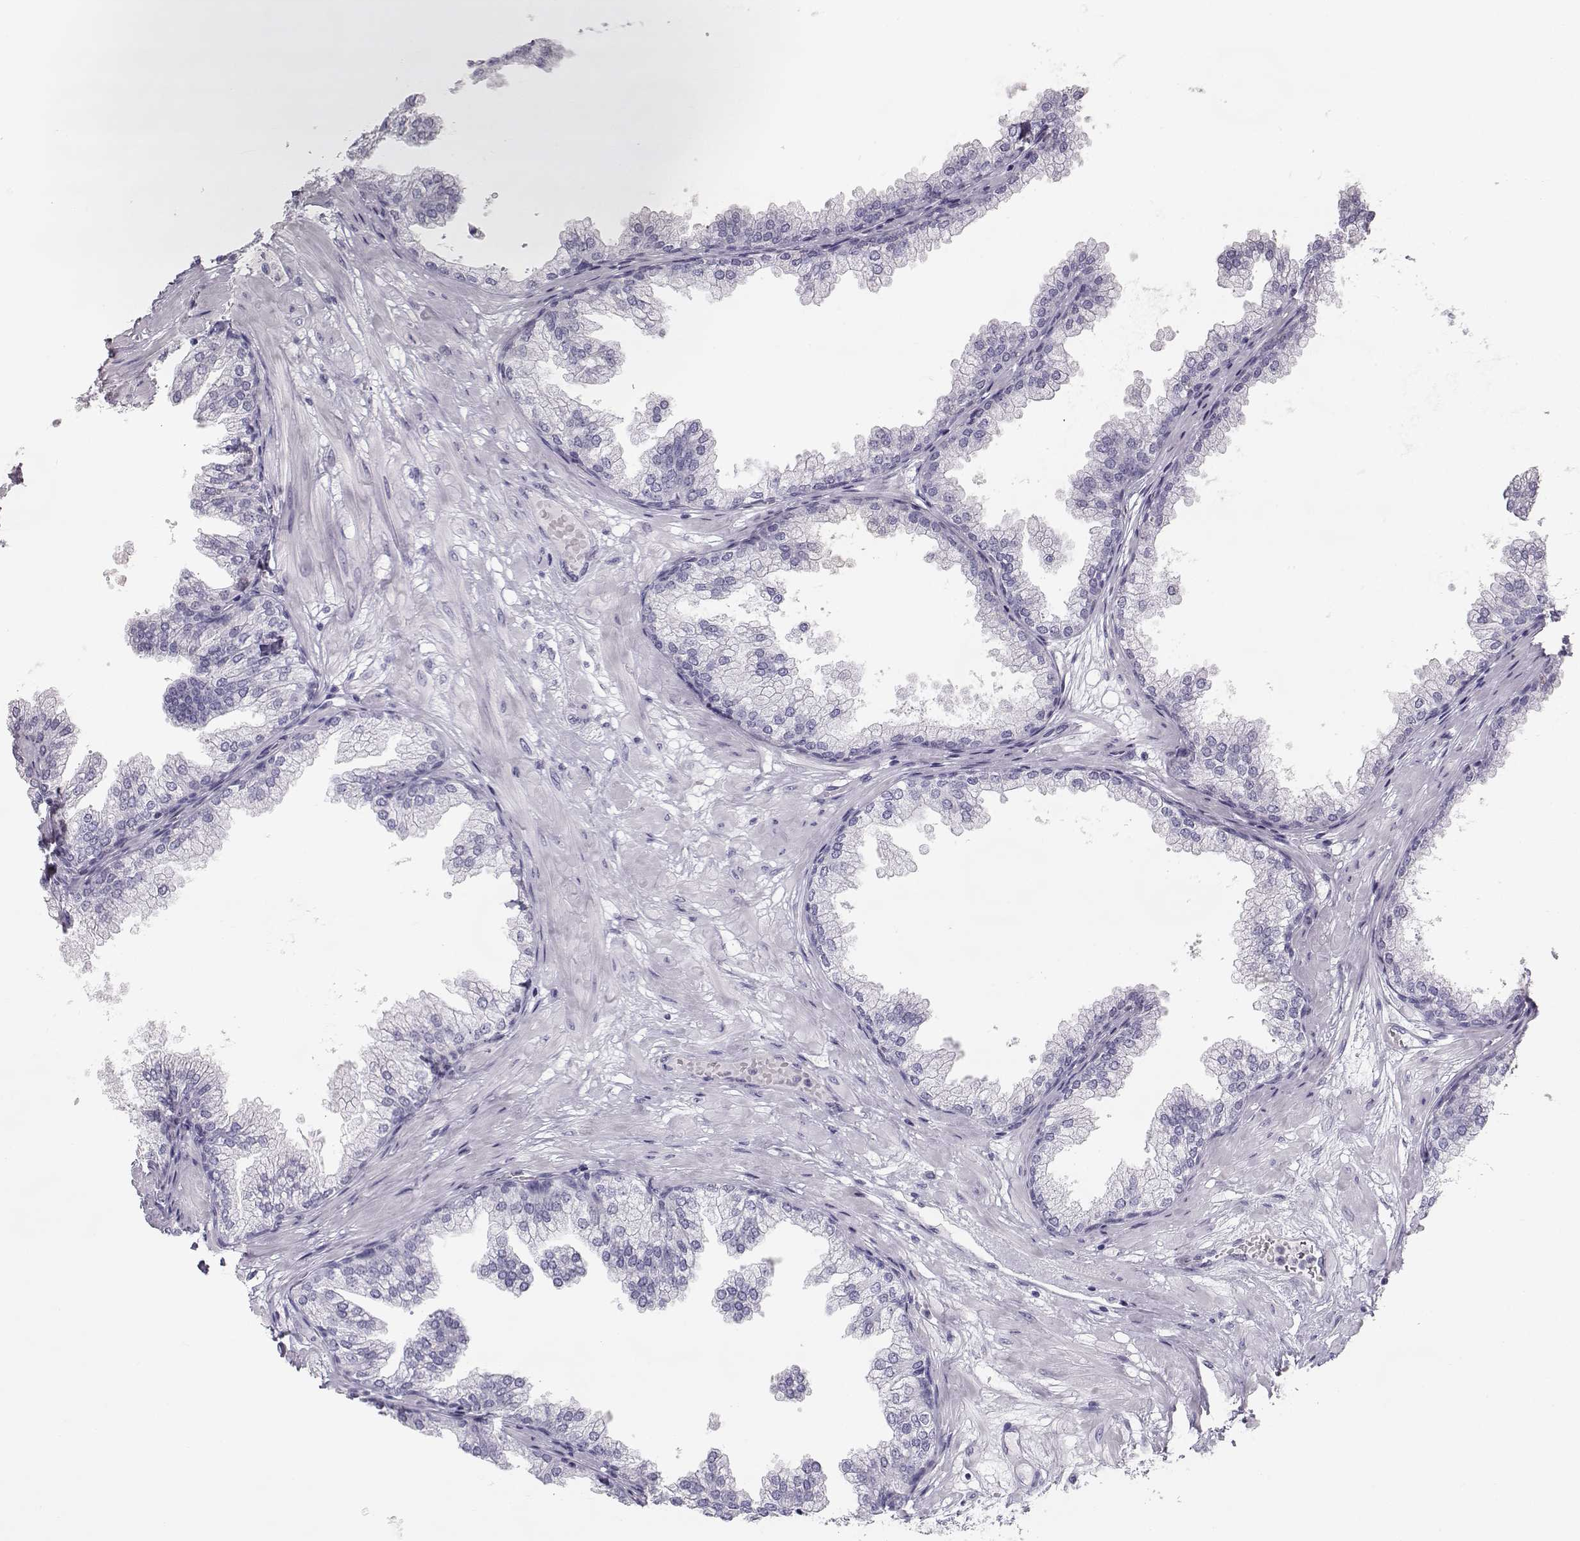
{"staining": {"intensity": "negative", "quantity": "none", "location": "none"}, "tissue": "prostate", "cell_type": "Glandular cells", "image_type": "normal", "snomed": [{"axis": "morphology", "description": "Normal tissue, NOS"}, {"axis": "topography", "description": "Prostate"}], "caption": "Glandular cells are negative for protein expression in normal human prostate.", "gene": "MIP", "patient": {"sex": "male", "age": 37}}